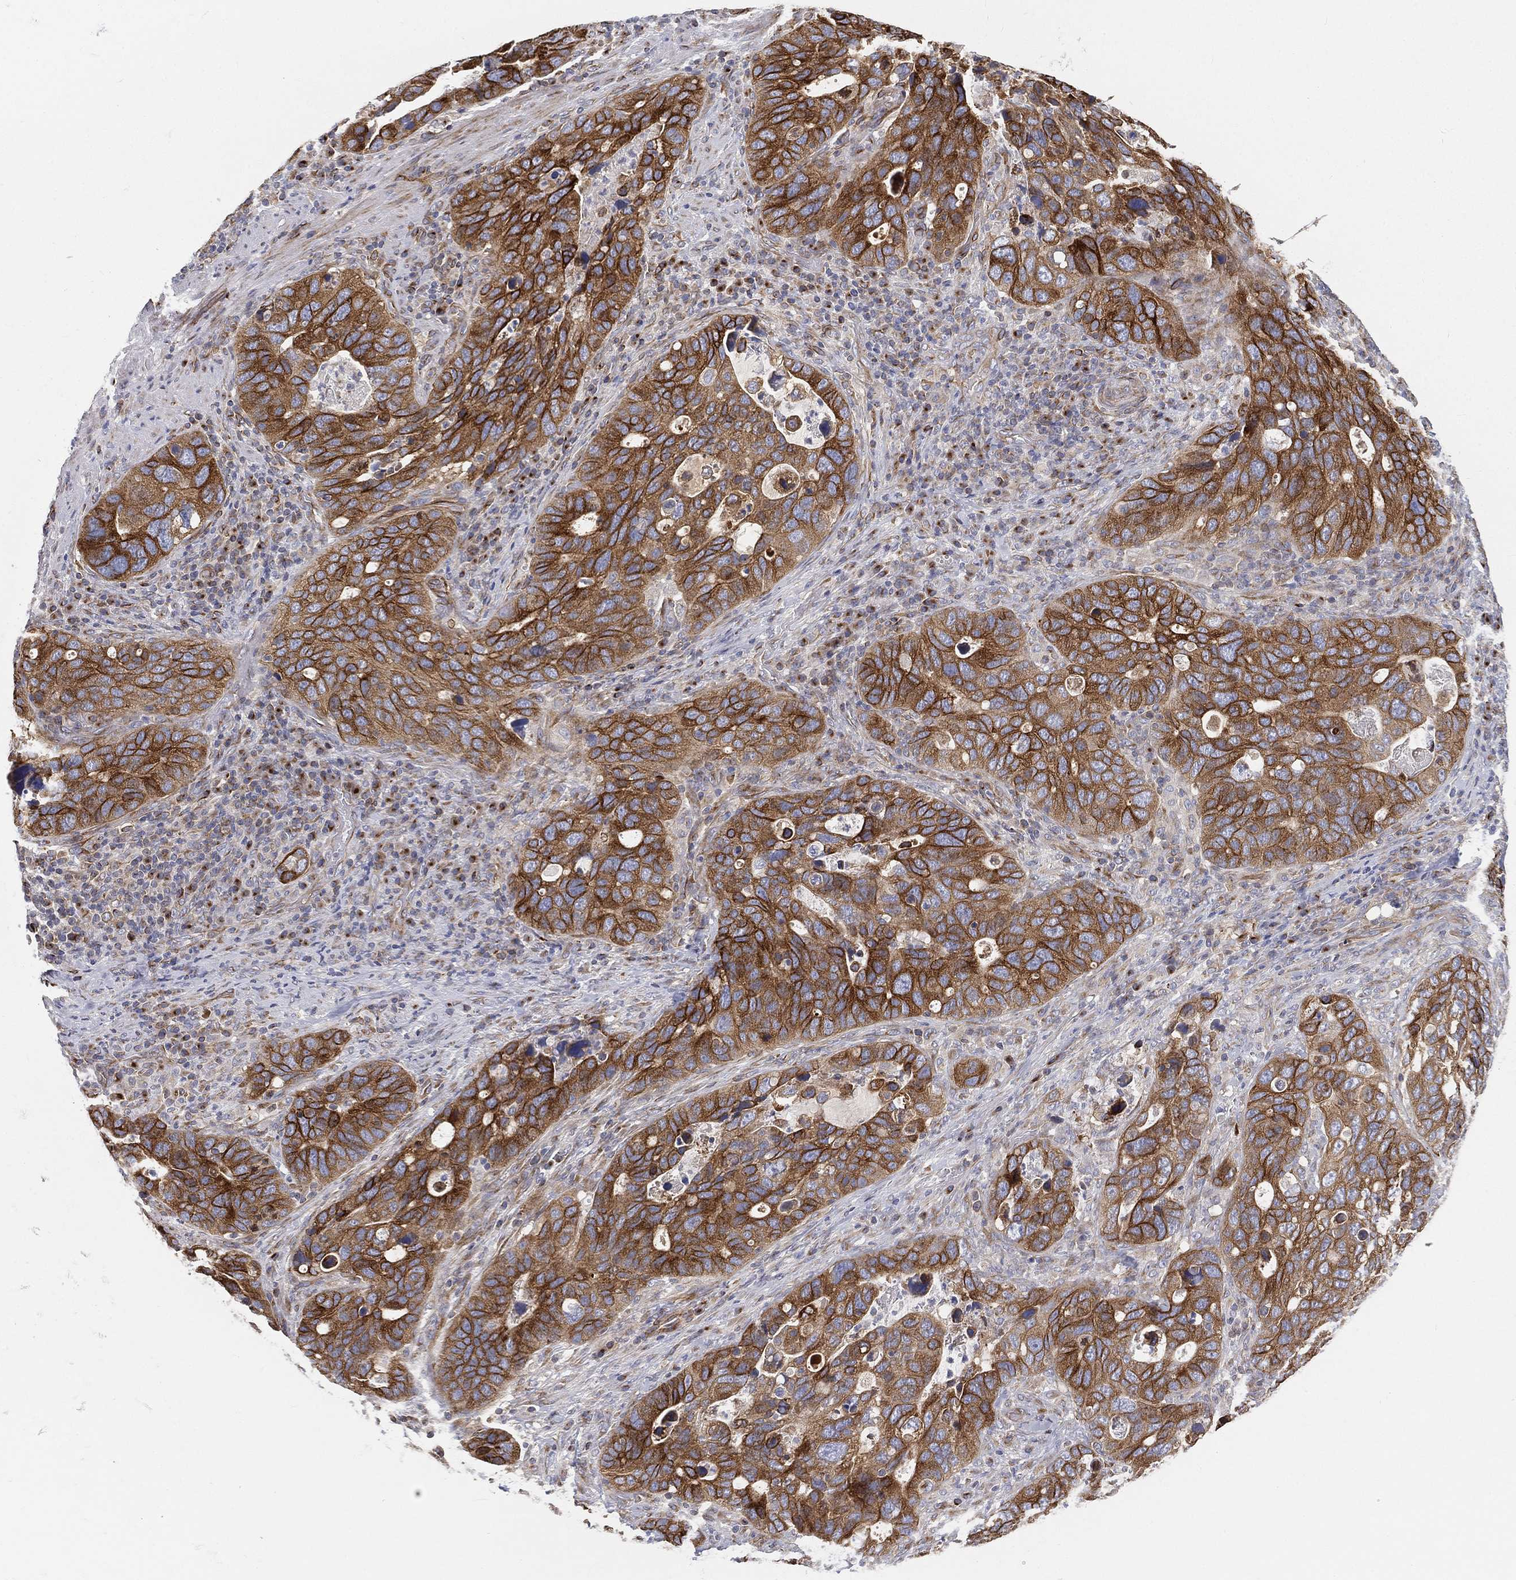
{"staining": {"intensity": "strong", "quantity": "25%-75%", "location": "cytoplasmic/membranous"}, "tissue": "stomach cancer", "cell_type": "Tumor cells", "image_type": "cancer", "snomed": [{"axis": "morphology", "description": "Adenocarcinoma, NOS"}, {"axis": "topography", "description": "Stomach"}], "caption": "This is a histology image of IHC staining of stomach cancer (adenocarcinoma), which shows strong expression in the cytoplasmic/membranous of tumor cells.", "gene": "TMEM25", "patient": {"sex": "male", "age": 54}}